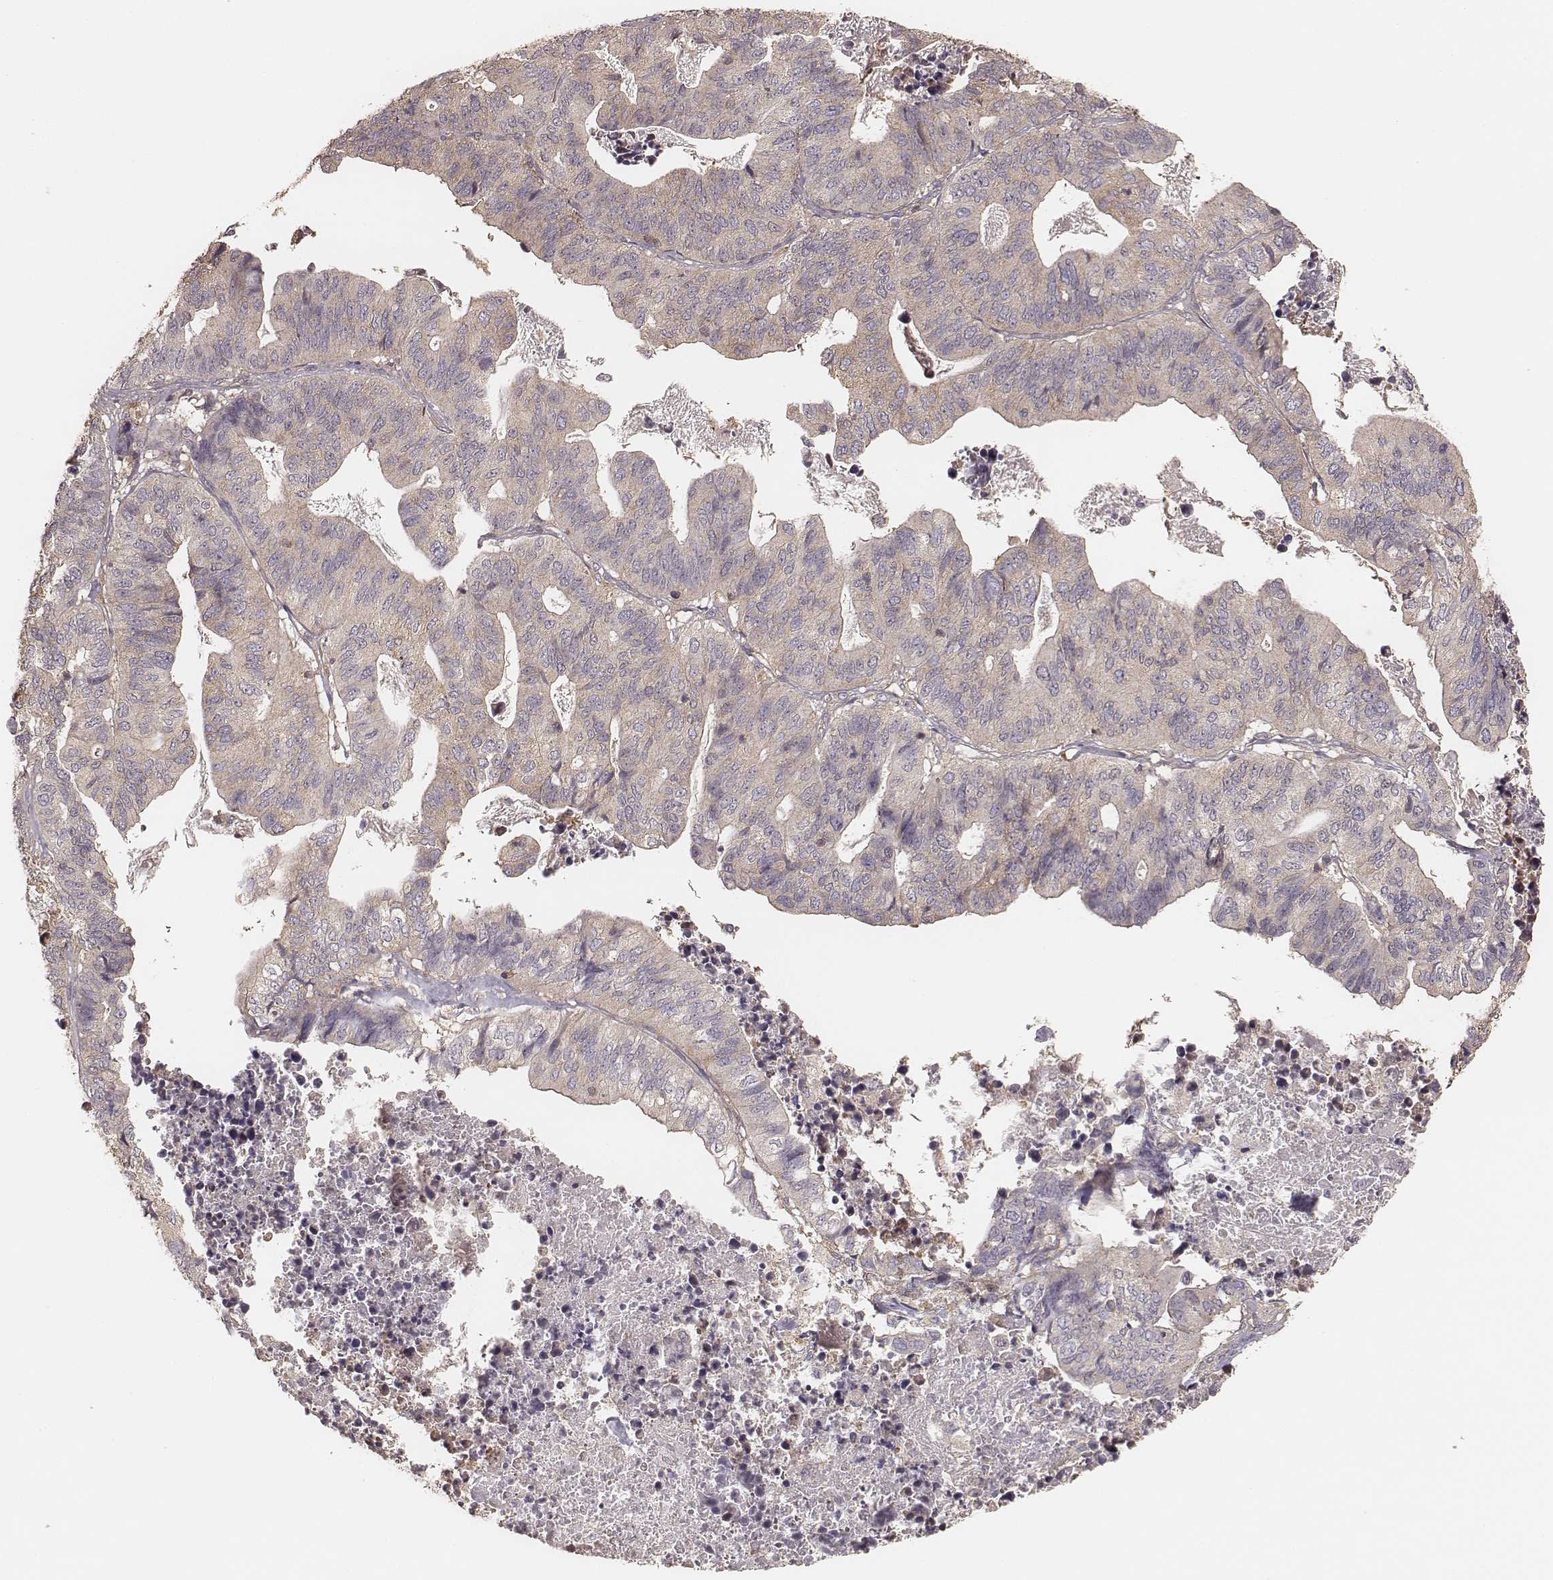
{"staining": {"intensity": "negative", "quantity": "none", "location": "none"}, "tissue": "stomach cancer", "cell_type": "Tumor cells", "image_type": "cancer", "snomed": [{"axis": "morphology", "description": "Adenocarcinoma, NOS"}, {"axis": "topography", "description": "Stomach, upper"}], "caption": "This is a micrograph of immunohistochemistry (IHC) staining of adenocarcinoma (stomach), which shows no staining in tumor cells. Brightfield microscopy of immunohistochemistry stained with DAB (3,3'-diaminobenzidine) (brown) and hematoxylin (blue), captured at high magnification.", "gene": "CARS1", "patient": {"sex": "female", "age": 67}}